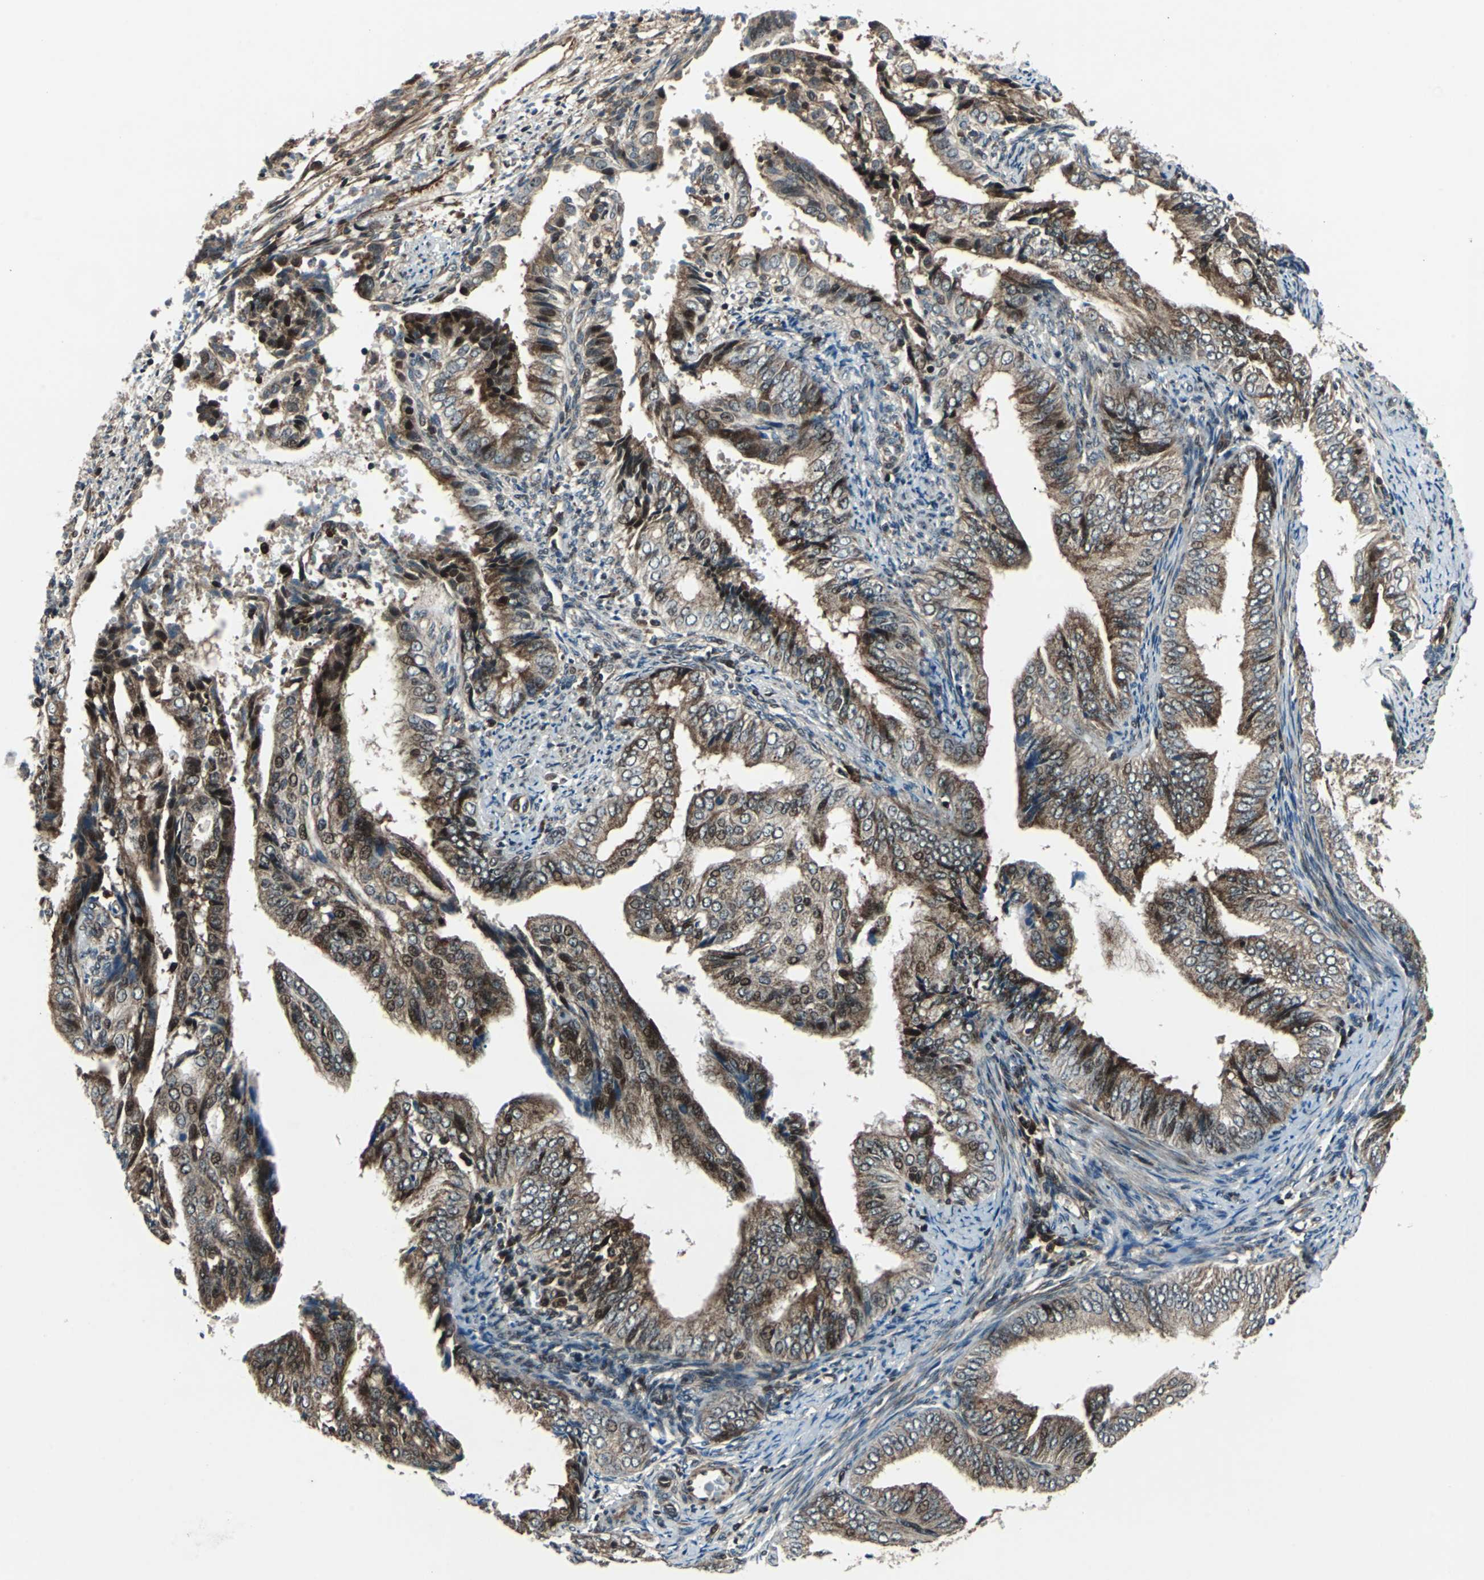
{"staining": {"intensity": "strong", "quantity": ">75%", "location": "cytoplasmic/membranous,nuclear"}, "tissue": "endometrial cancer", "cell_type": "Tumor cells", "image_type": "cancer", "snomed": [{"axis": "morphology", "description": "Adenocarcinoma, NOS"}, {"axis": "topography", "description": "Endometrium"}], "caption": "Strong cytoplasmic/membranous and nuclear positivity is present in approximately >75% of tumor cells in endometrial cancer (adenocarcinoma).", "gene": "AATF", "patient": {"sex": "female", "age": 58}}